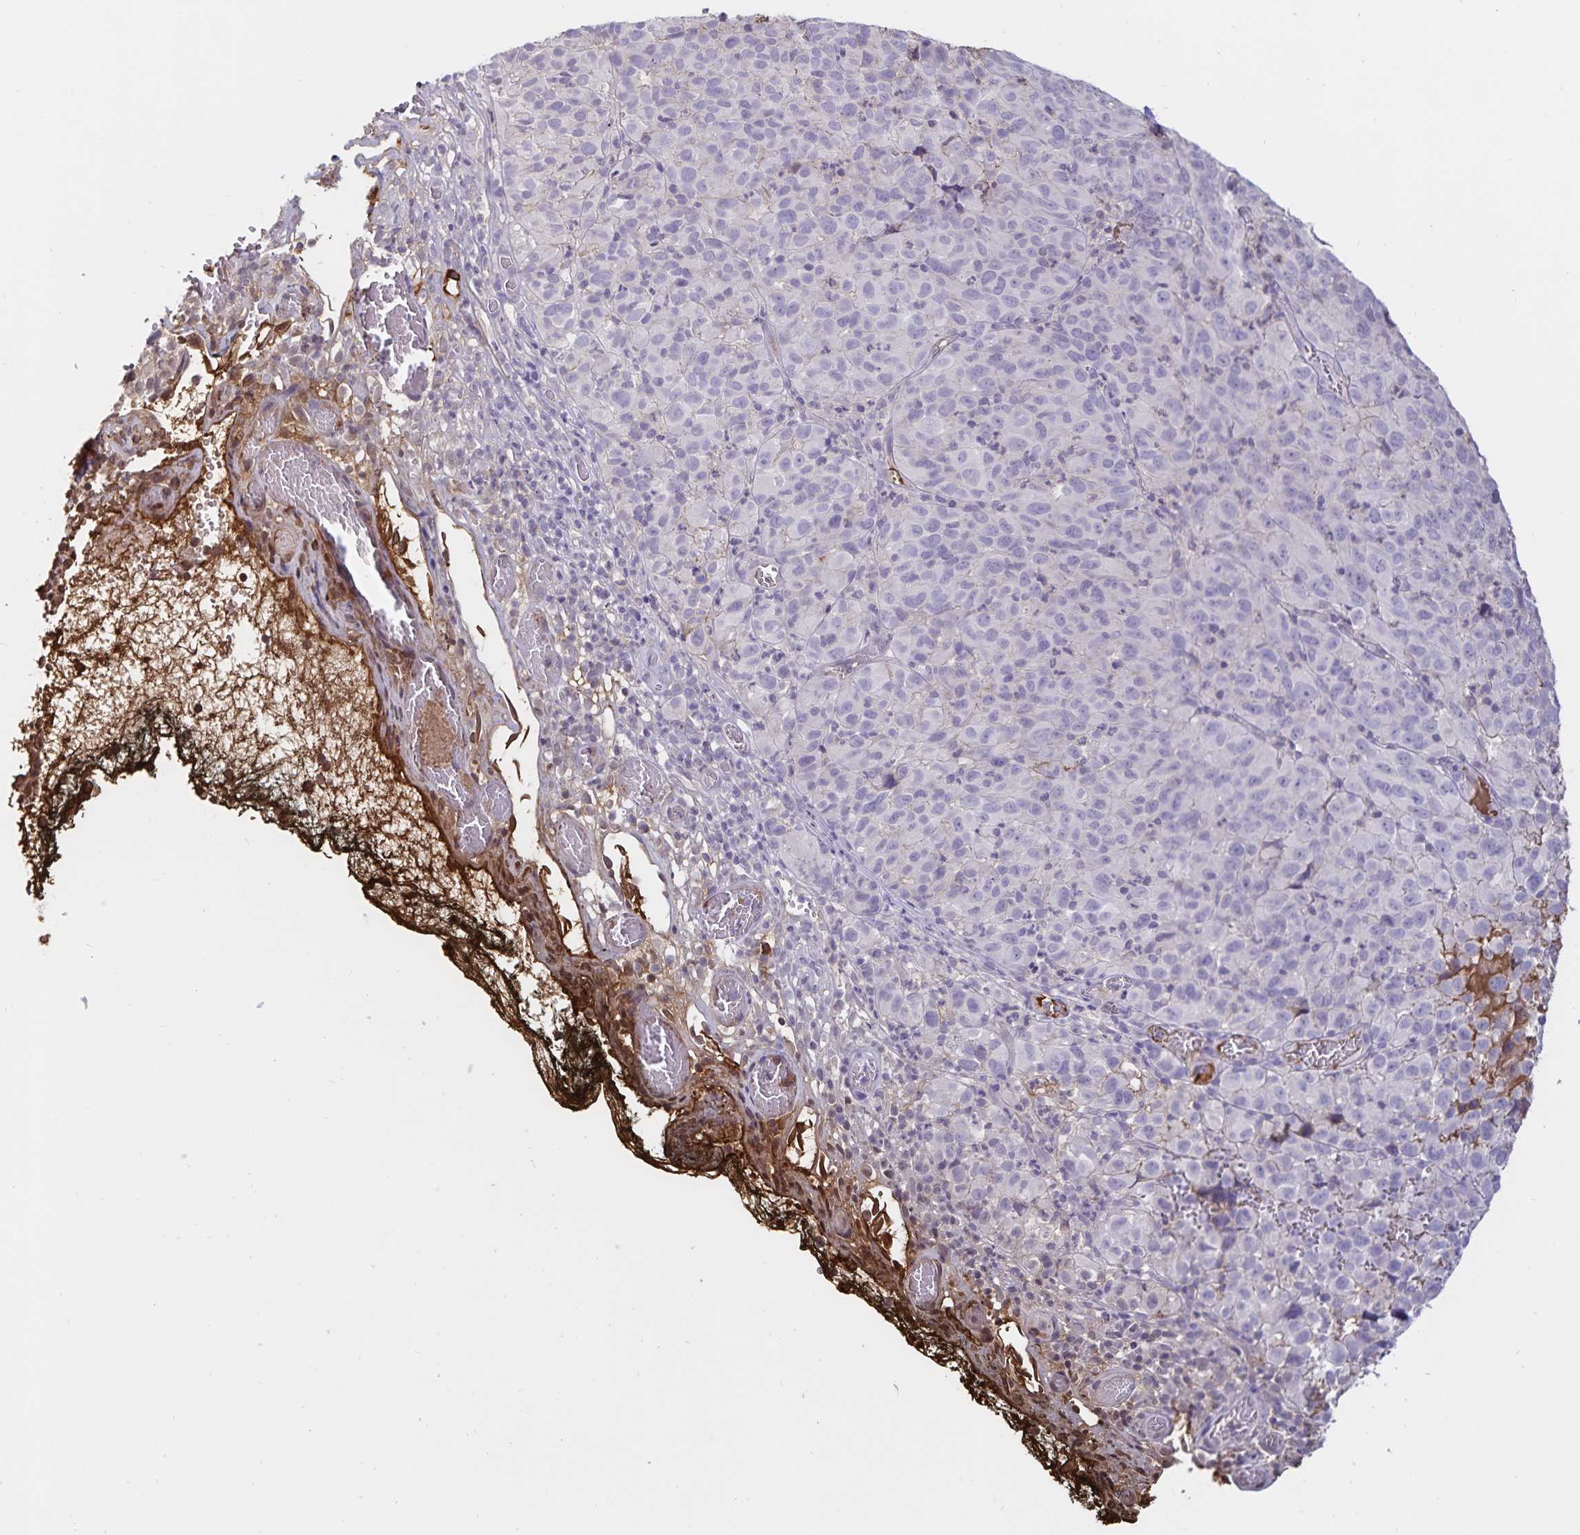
{"staining": {"intensity": "negative", "quantity": "none", "location": "none"}, "tissue": "melanoma", "cell_type": "Tumor cells", "image_type": "cancer", "snomed": [{"axis": "morphology", "description": "Malignant melanoma, NOS"}, {"axis": "topography", "description": "Skin"}], "caption": "Tumor cells show no significant protein expression in melanoma. The staining is performed using DAB brown chromogen with nuclei counter-stained in using hematoxylin.", "gene": "FGG", "patient": {"sex": "male", "age": 51}}